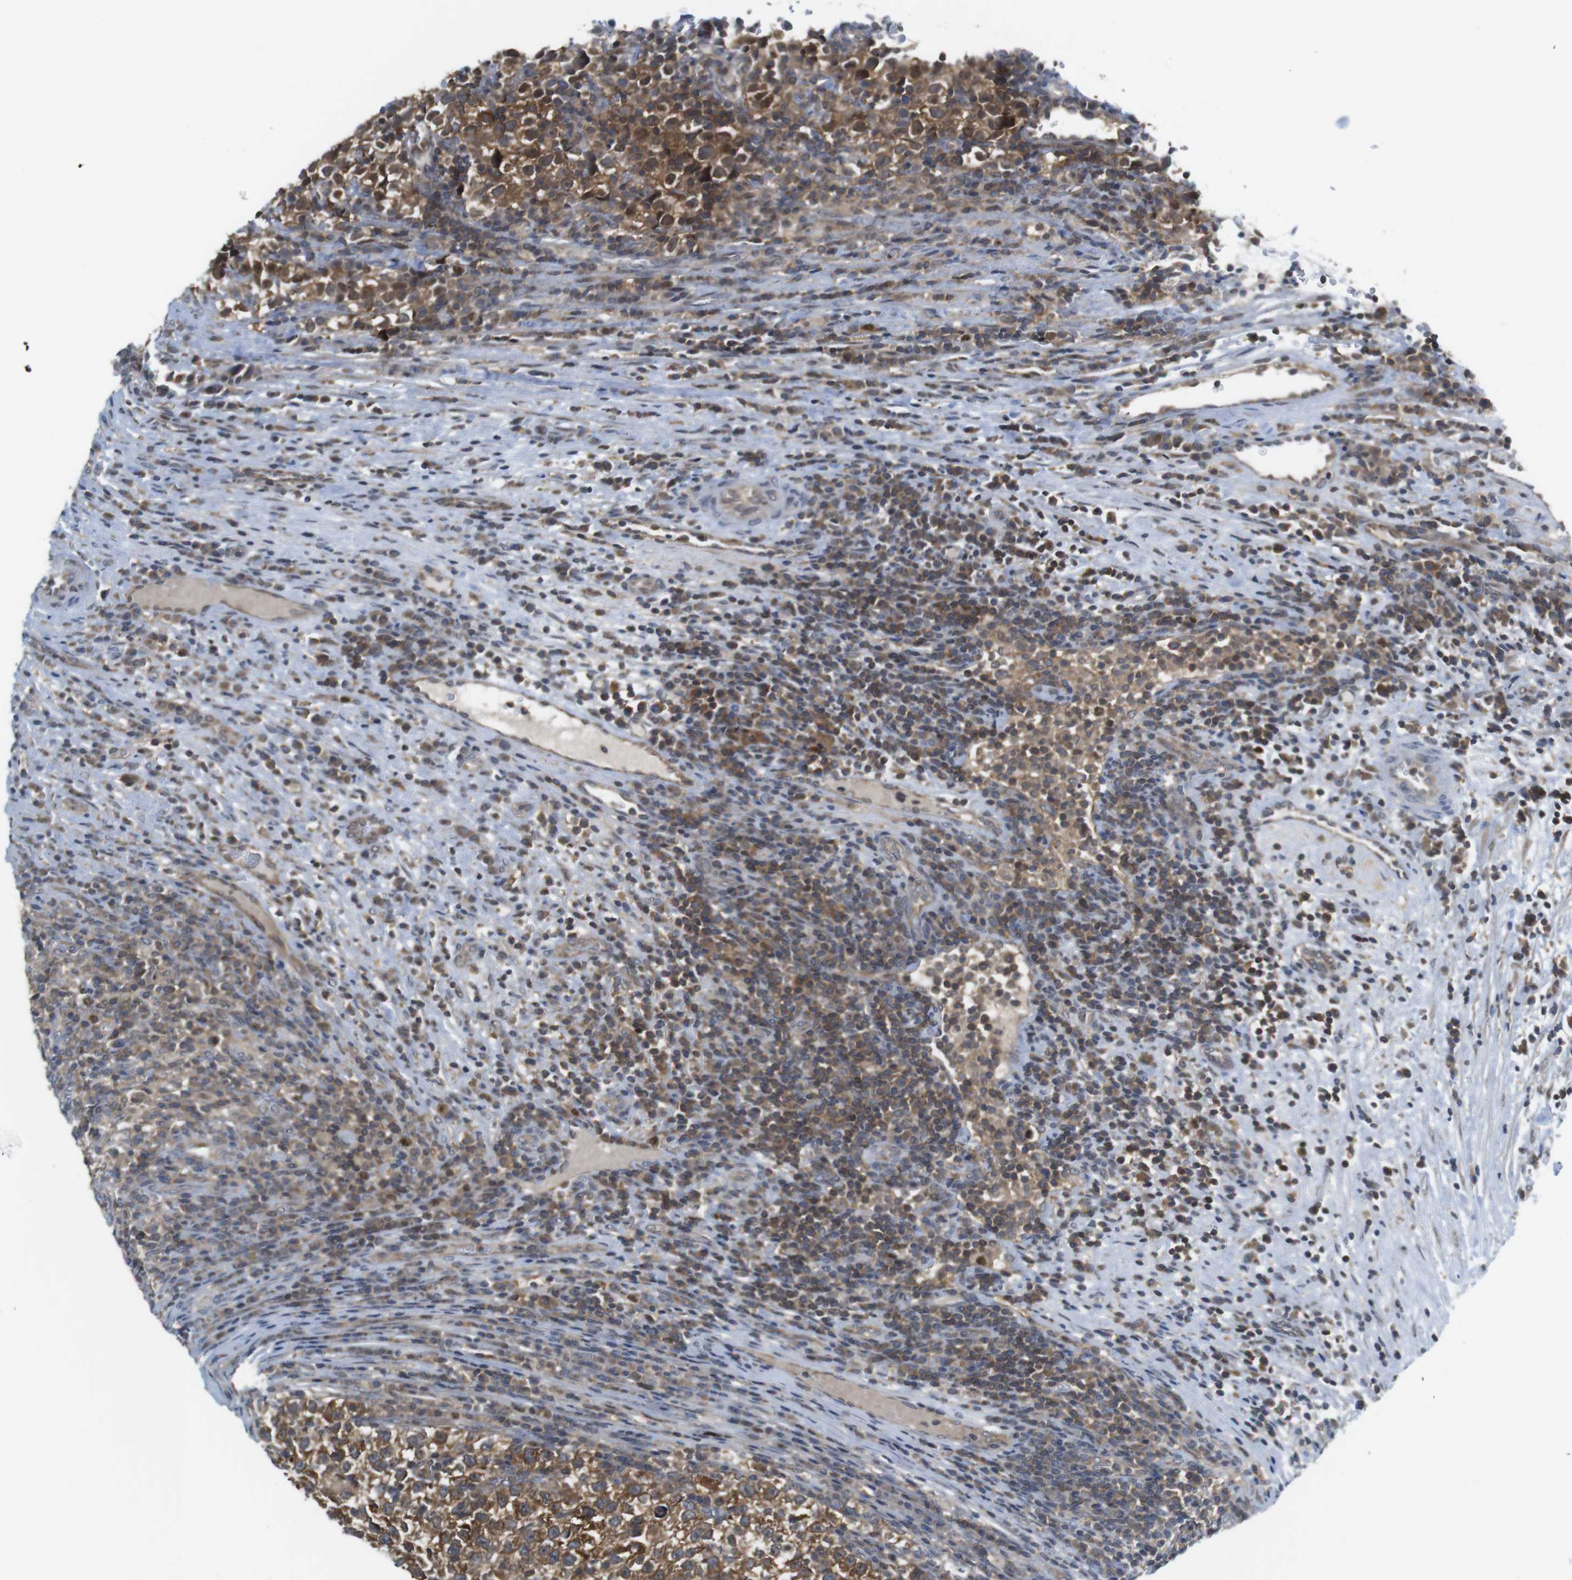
{"staining": {"intensity": "moderate", "quantity": ">75%", "location": "cytoplasmic/membranous"}, "tissue": "testis cancer", "cell_type": "Tumor cells", "image_type": "cancer", "snomed": [{"axis": "morphology", "description": "Normal tissue, NOS"}, {"axis": "morphology", "description": "Seminoma, NOS"}, {"axis": "topography", "description": "Testis"}], "caption": "Approximately >75% of tumor cells in human testis cancer (seminoma) display moderate cytoplasmic/membranous protein expression as visualized by brown immunohistochemical staining.", "gene": "RCC1", "patient": {"sex": "male", "age": 43}}